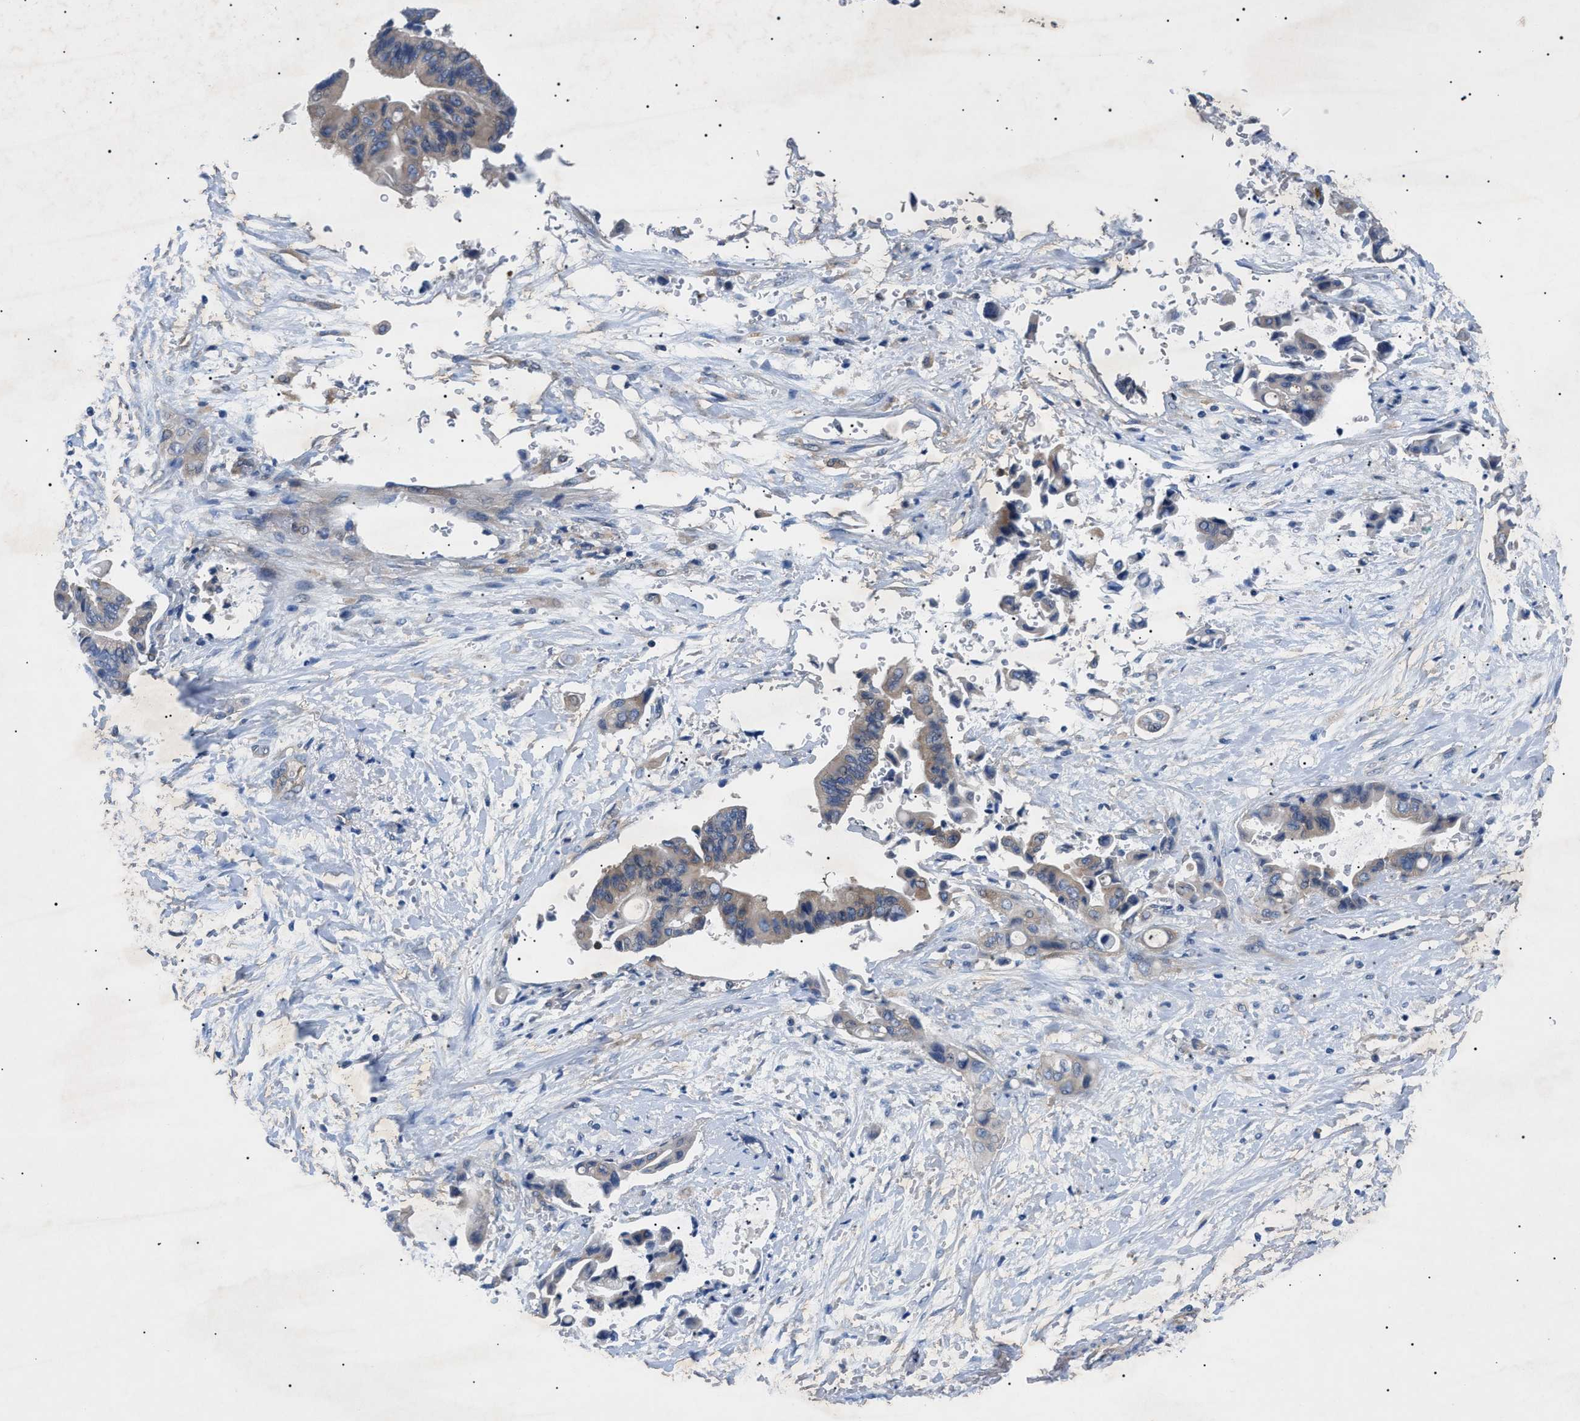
{"staining": {"intensity": "weak", "quantity": ">75%", "location": "cytoplasmic/membranous"}, "tissue": "liver cancer", "cell_type": "Tumor cells", "image_type": "cancer", "snomed": [{"axis": "morphology", "description": "Cholangiocarcinoma"}, {"axis": "topography", "description": "Liver"}], "caption": "Tumor cells reveal weak cytoplasmic/membranous expression in about >75% of cells in cholangiocarcinoma (liver).", "gene": "RIPK1", "patient": {"sex": "female", "age": 61}}